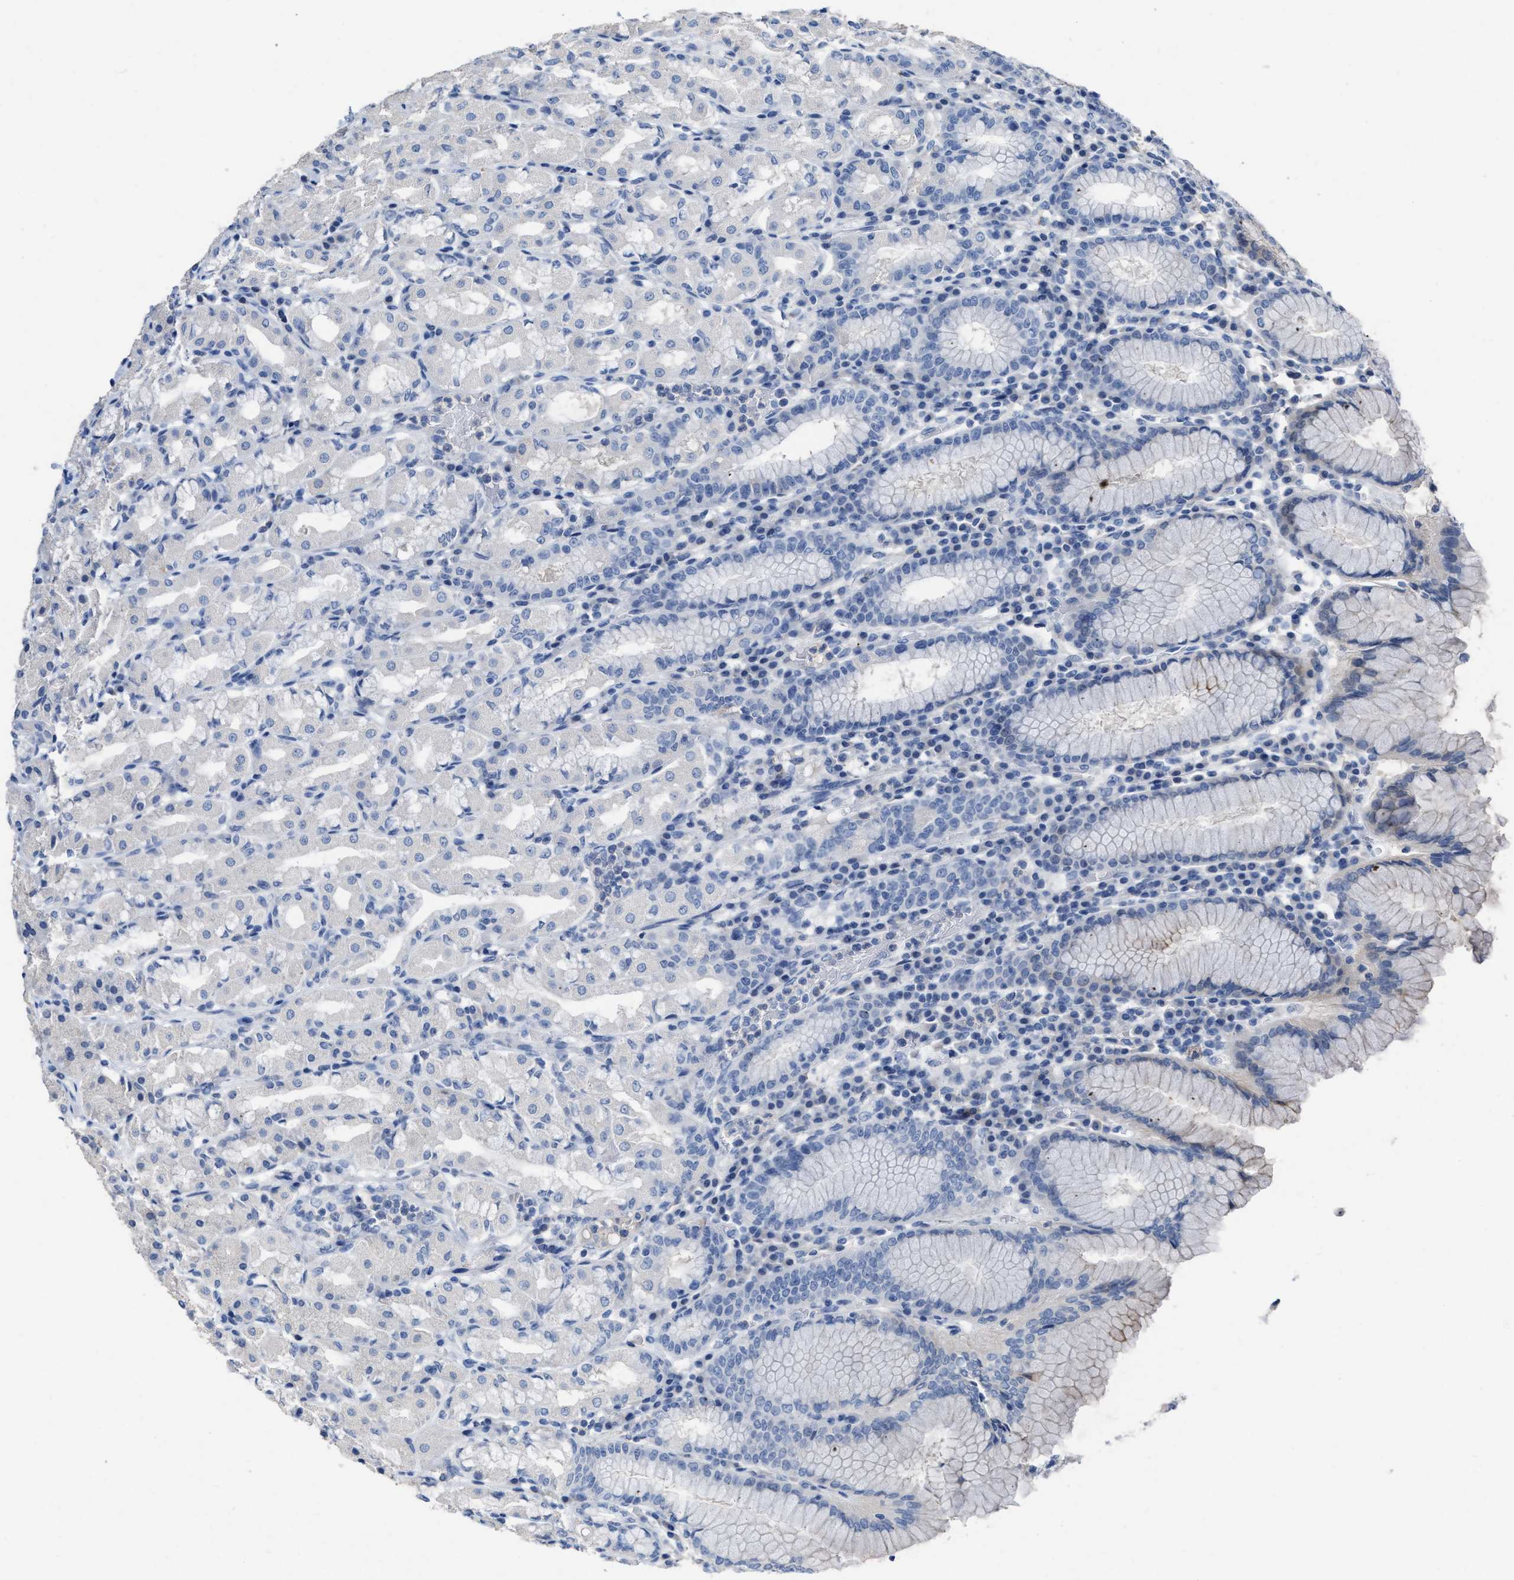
{"staining": {"intensity": "negative", "quantity": "none", "location": "none"}, "tissue": "stomach", "cell_type": "Glandular cells", "image_type": "normal", "snomed": [{"axis": "morphology", "description": "Normal tissue, NOS"}, {"axis": "topography", "description": "Stomach"}, {"axis": "topography", "description": "Stomach, lower"}], "caption": "IHC of unremarkable stomach demonstrates no staining in glandular cells.", "gene": "CEACAM5", "patient": {"sex": "female", "age": 56}}